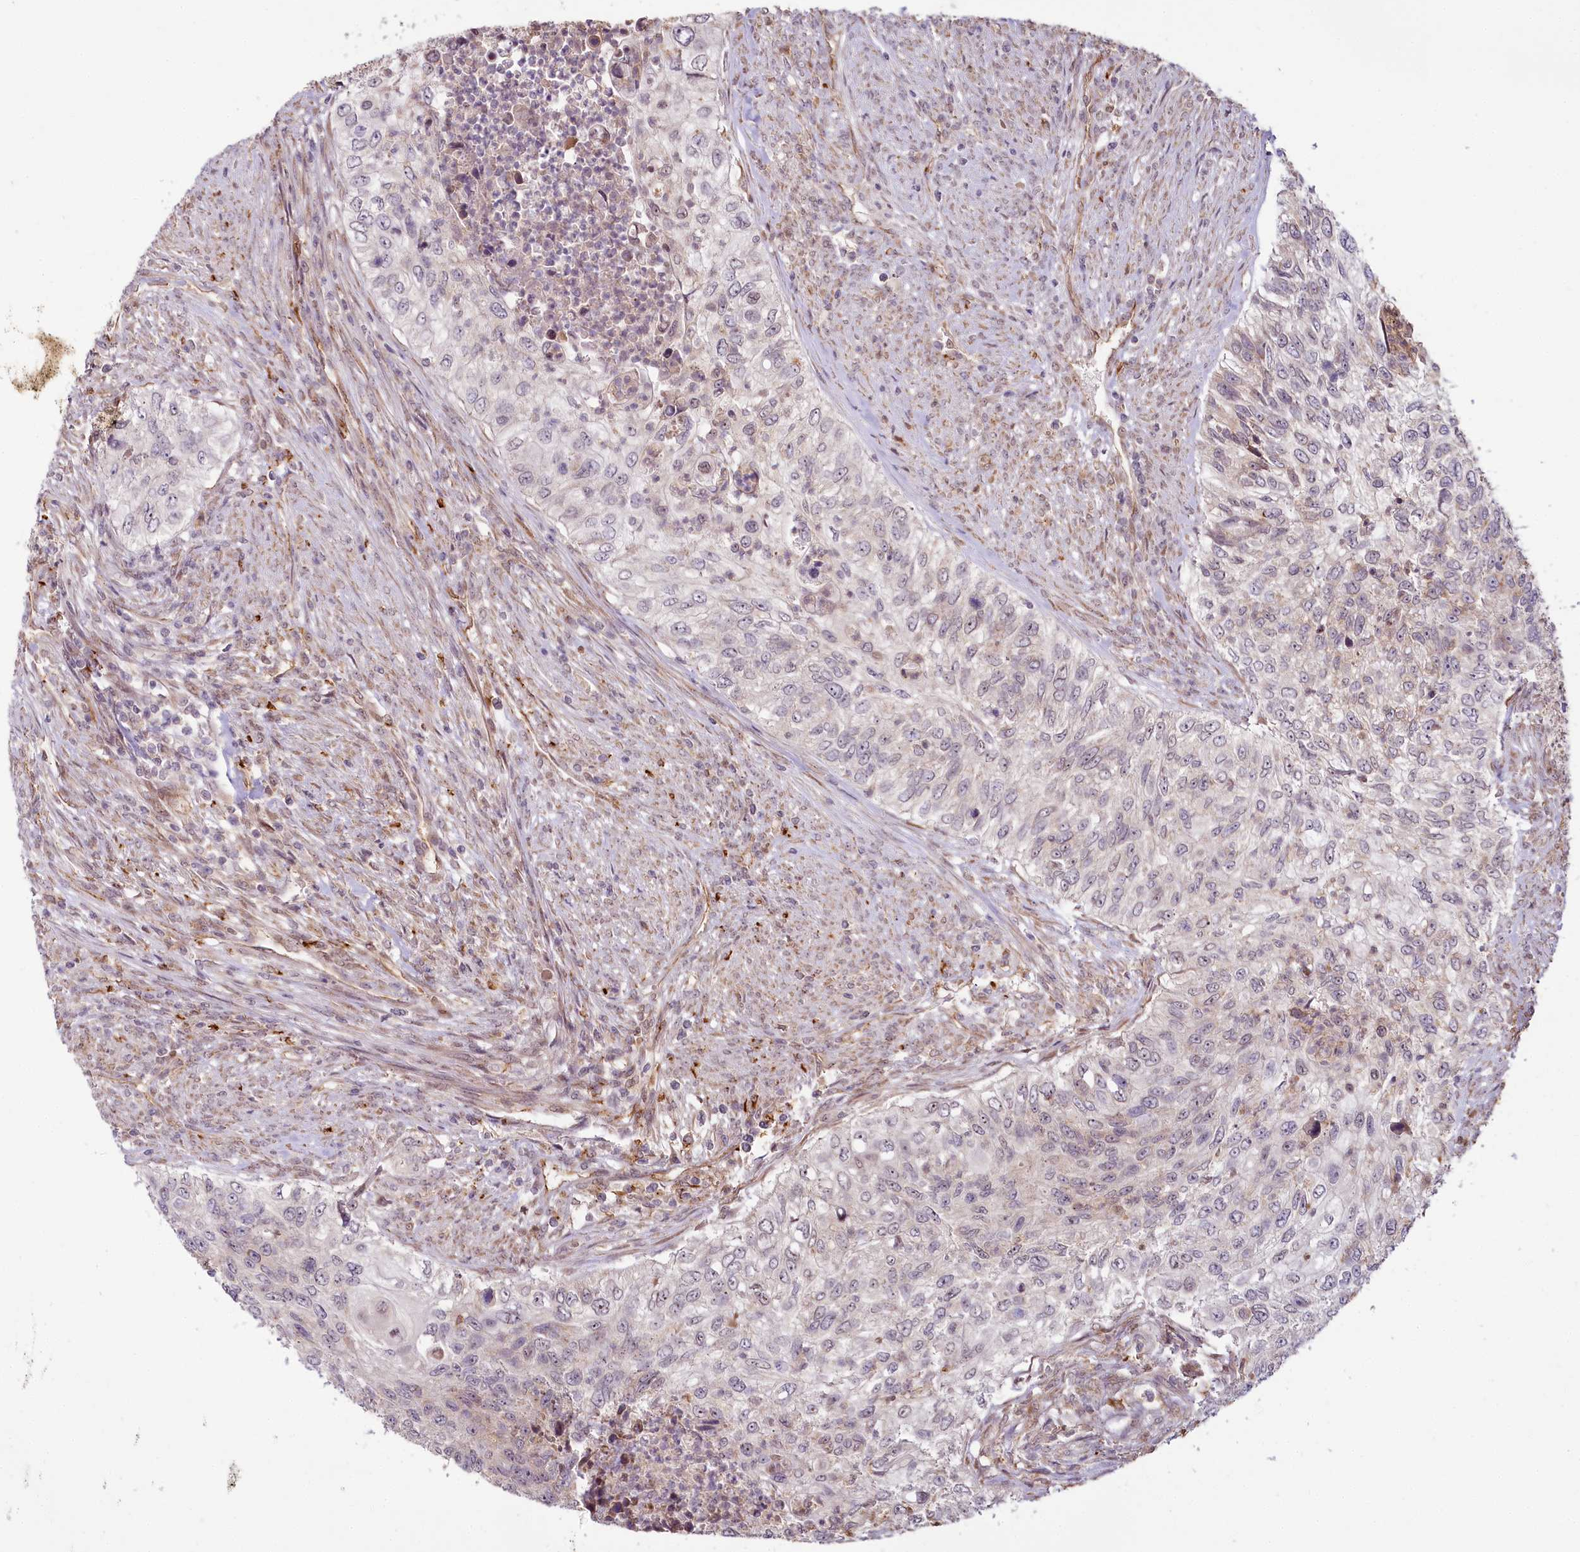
{"staining": {"intensity": "weak", "quantity": "<25%", "location": "cytoplasmic/membranous,nuclear"}, "tissue": "urothelial cancer", "cell_type": "Tumor cells", "image_type": "cancer", "snomed": [{"axis": "morphology", "description": "Urothelial carcinoma, High grade"}, {"axis": "topography", "description": "Urinary bladder"}], "caption": "A micrograph of human high-grade urothelial carcinoma is negative for staining in tumor cells.", "gene": "ALKBH8", "patient": {"sex": "female", "age": 60}}